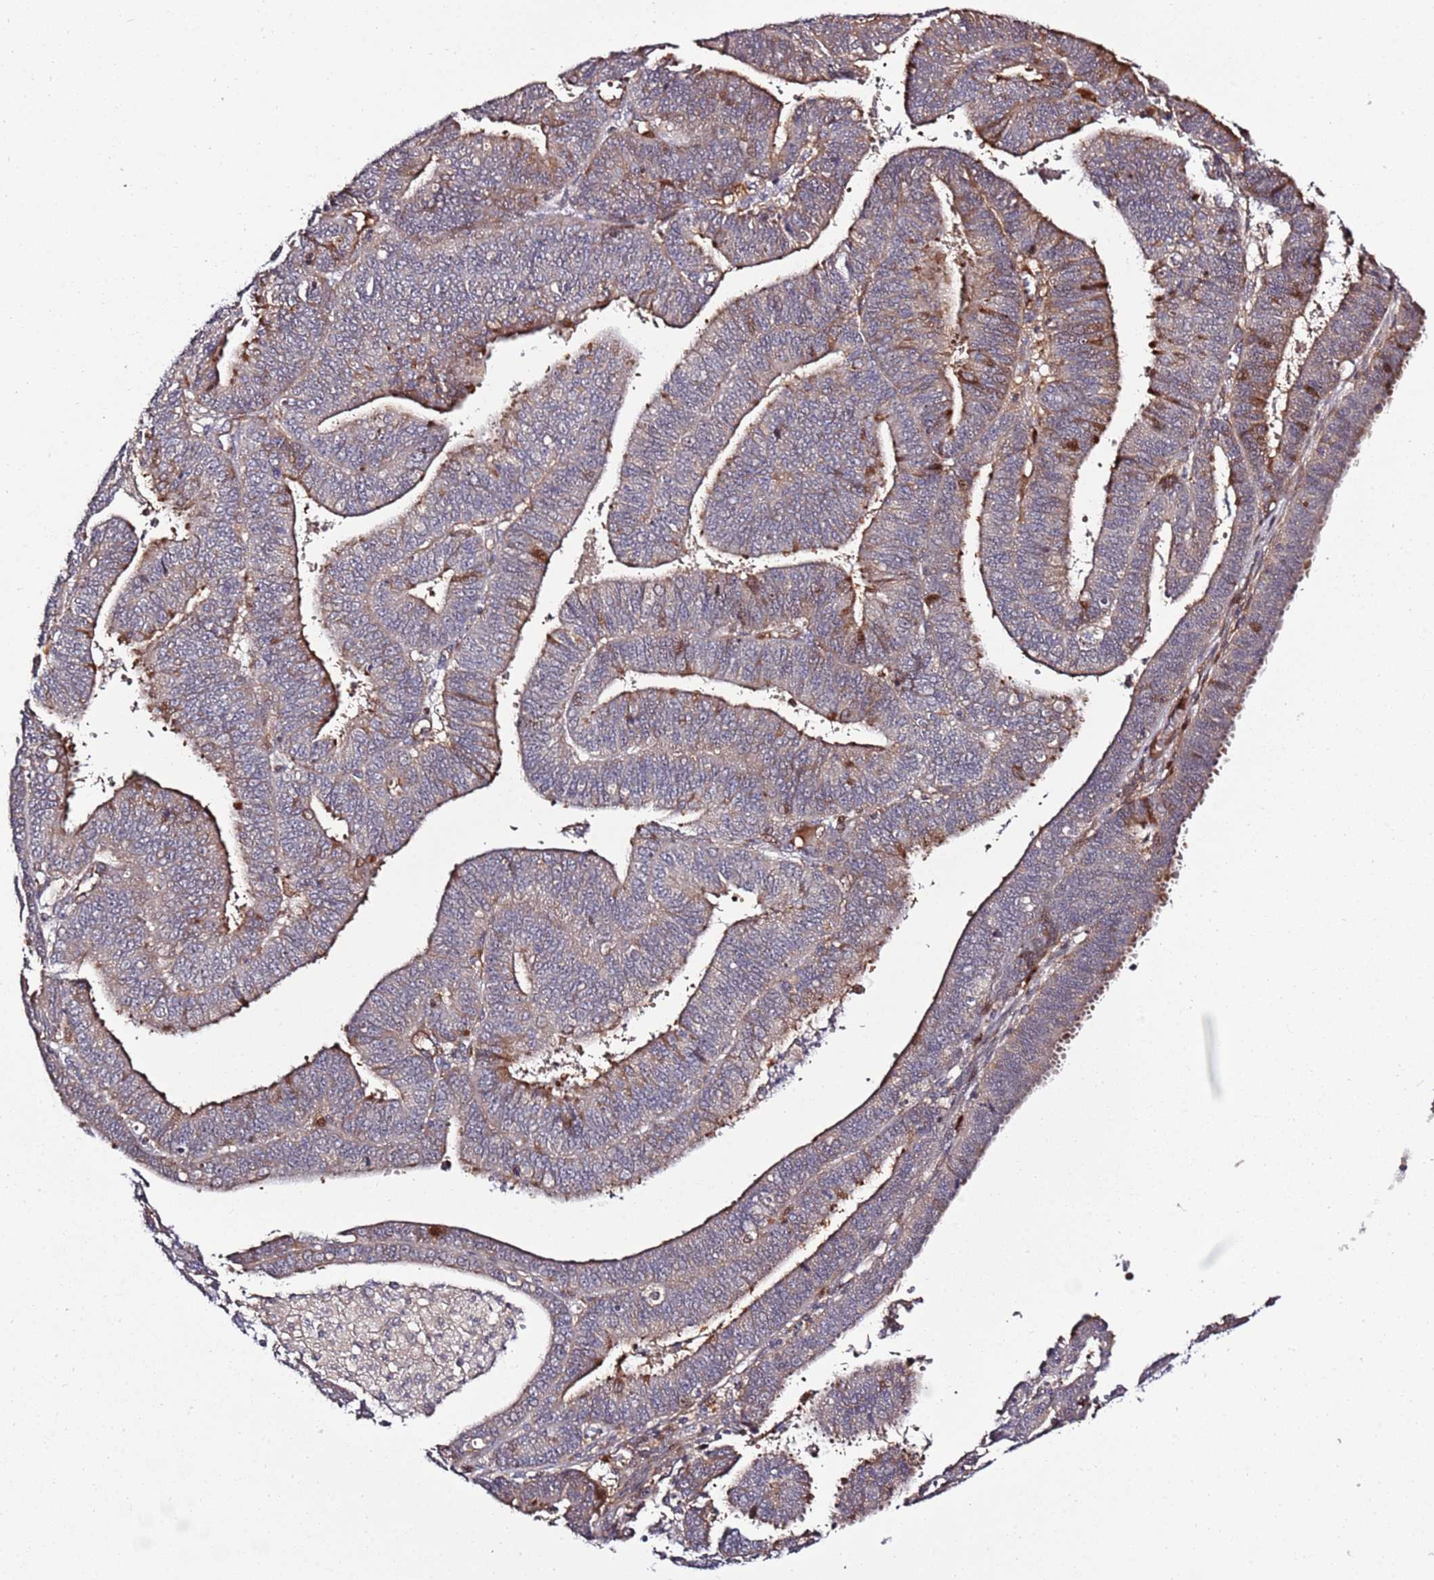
{"staining": {"intensity": "moderate", "quantity": "25%-75%", "location": "cytoplasmic/membranous"}, "tissue": "endometrial cancer", "cell_type": "Tumor cells", "image_type": "cancer", "snomed": [{"axis": "morphology", "description": "Adenocarcinoma, NOS"}, {"axis": "topography", "description": "Endometrium"}], "caption": "A high-resolution image shows immunohistochemistry staining of endometrial adenocarcinoma, which shows moderate cytoplasmic/membranous expression in about 25%-75% of tumor cells.", "gene": "RHBDL1", "patient": {"sex": "female", "age": 73}}